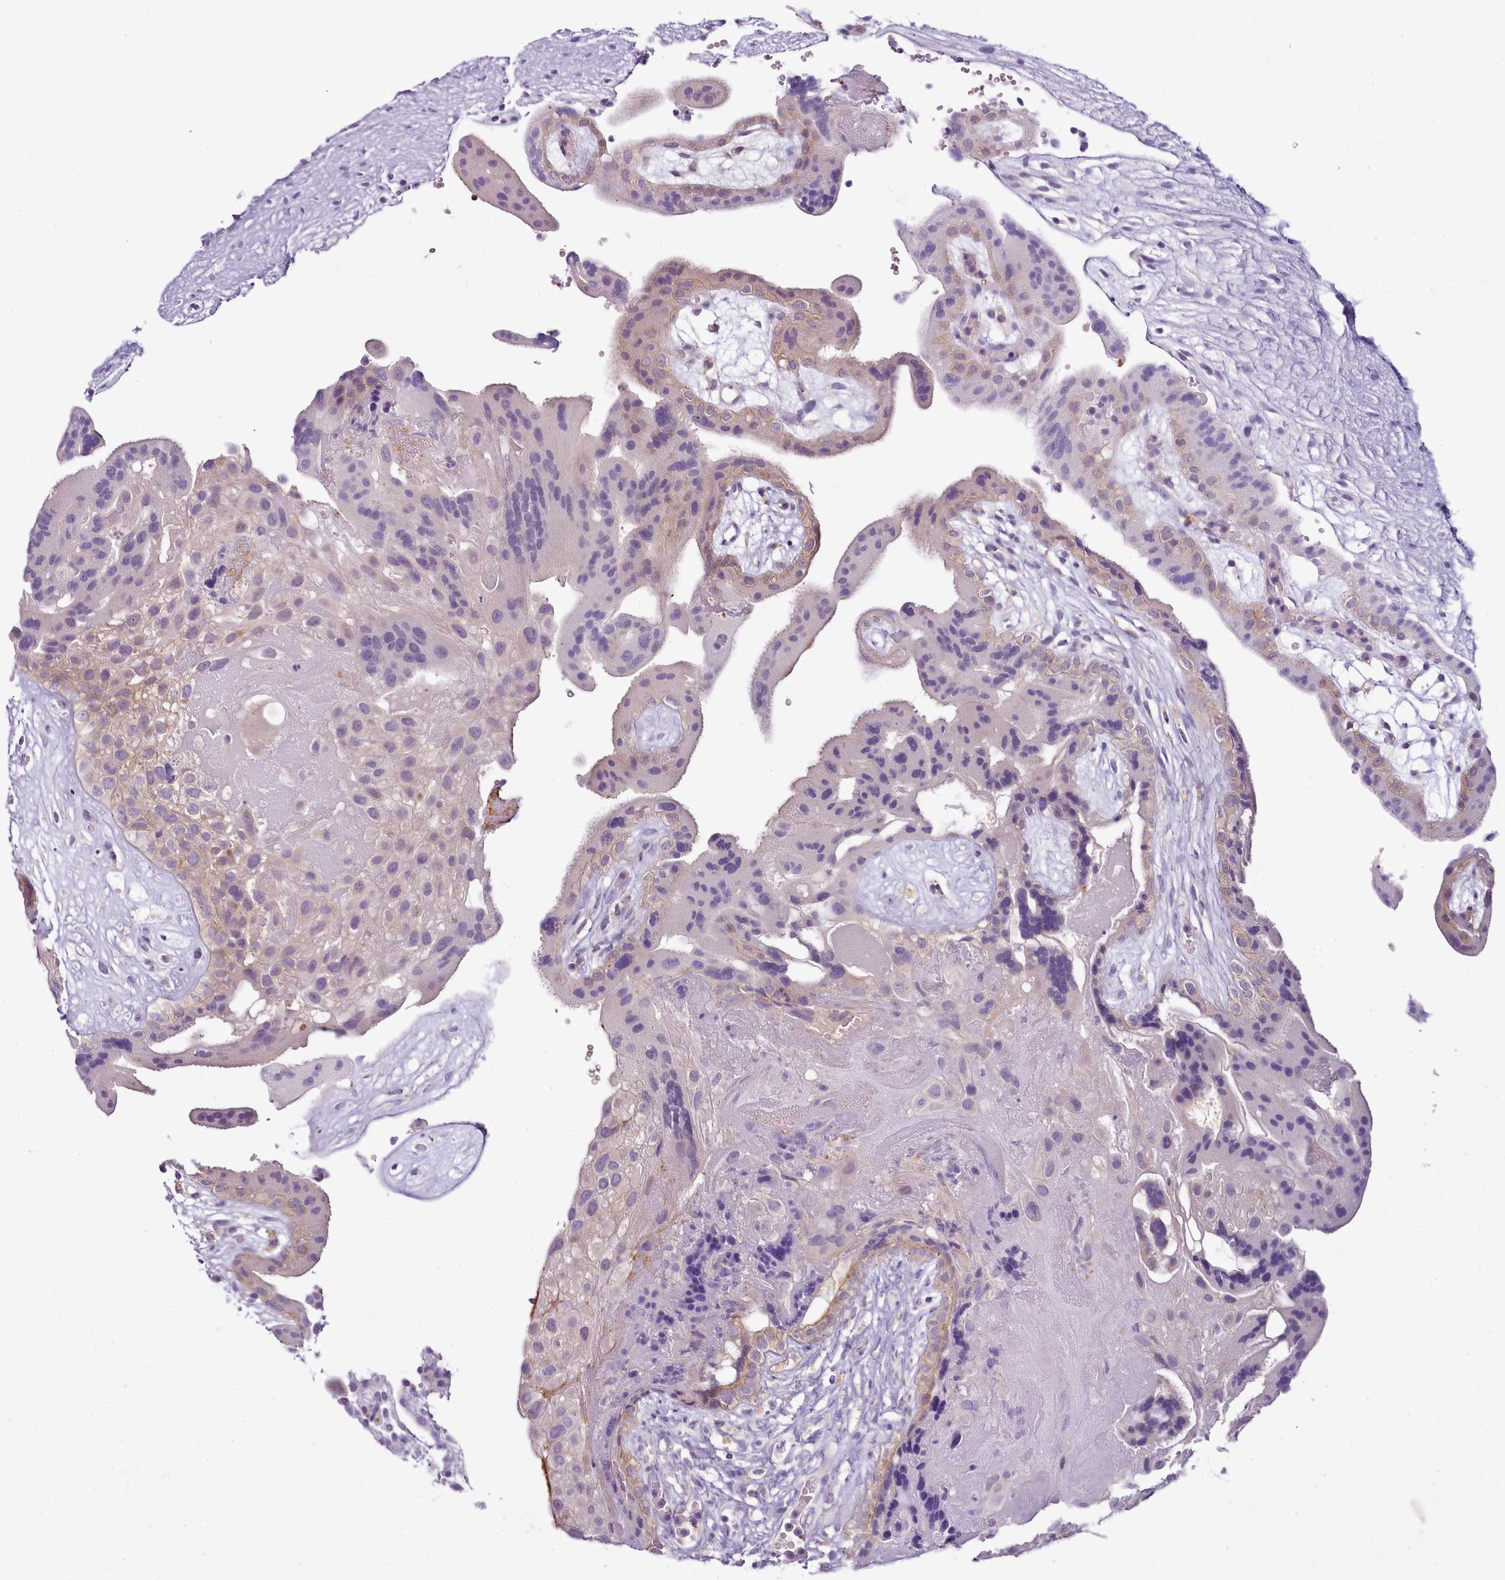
{"staining": {"intensity": "weak", "quantity": "25%-75%", "location": "cytoplasmic/membranous,nuclear"}, "tissue": "placenta", "cell_type": "Decidual cells", "image_type": "normal", "snomed": [{"axis": "morphology", "description": "Normal tissue, NOS"}, {"axis": "topography", "description": "Placenta"}], "caption": "A micrograph of human placenta stained for a protein demonstrates weak cytoplasmic/membranous,nuclear brown staining in decidual cells.", "gene": "CAPN7", "patient": {"sex": "female", "age": 18}}